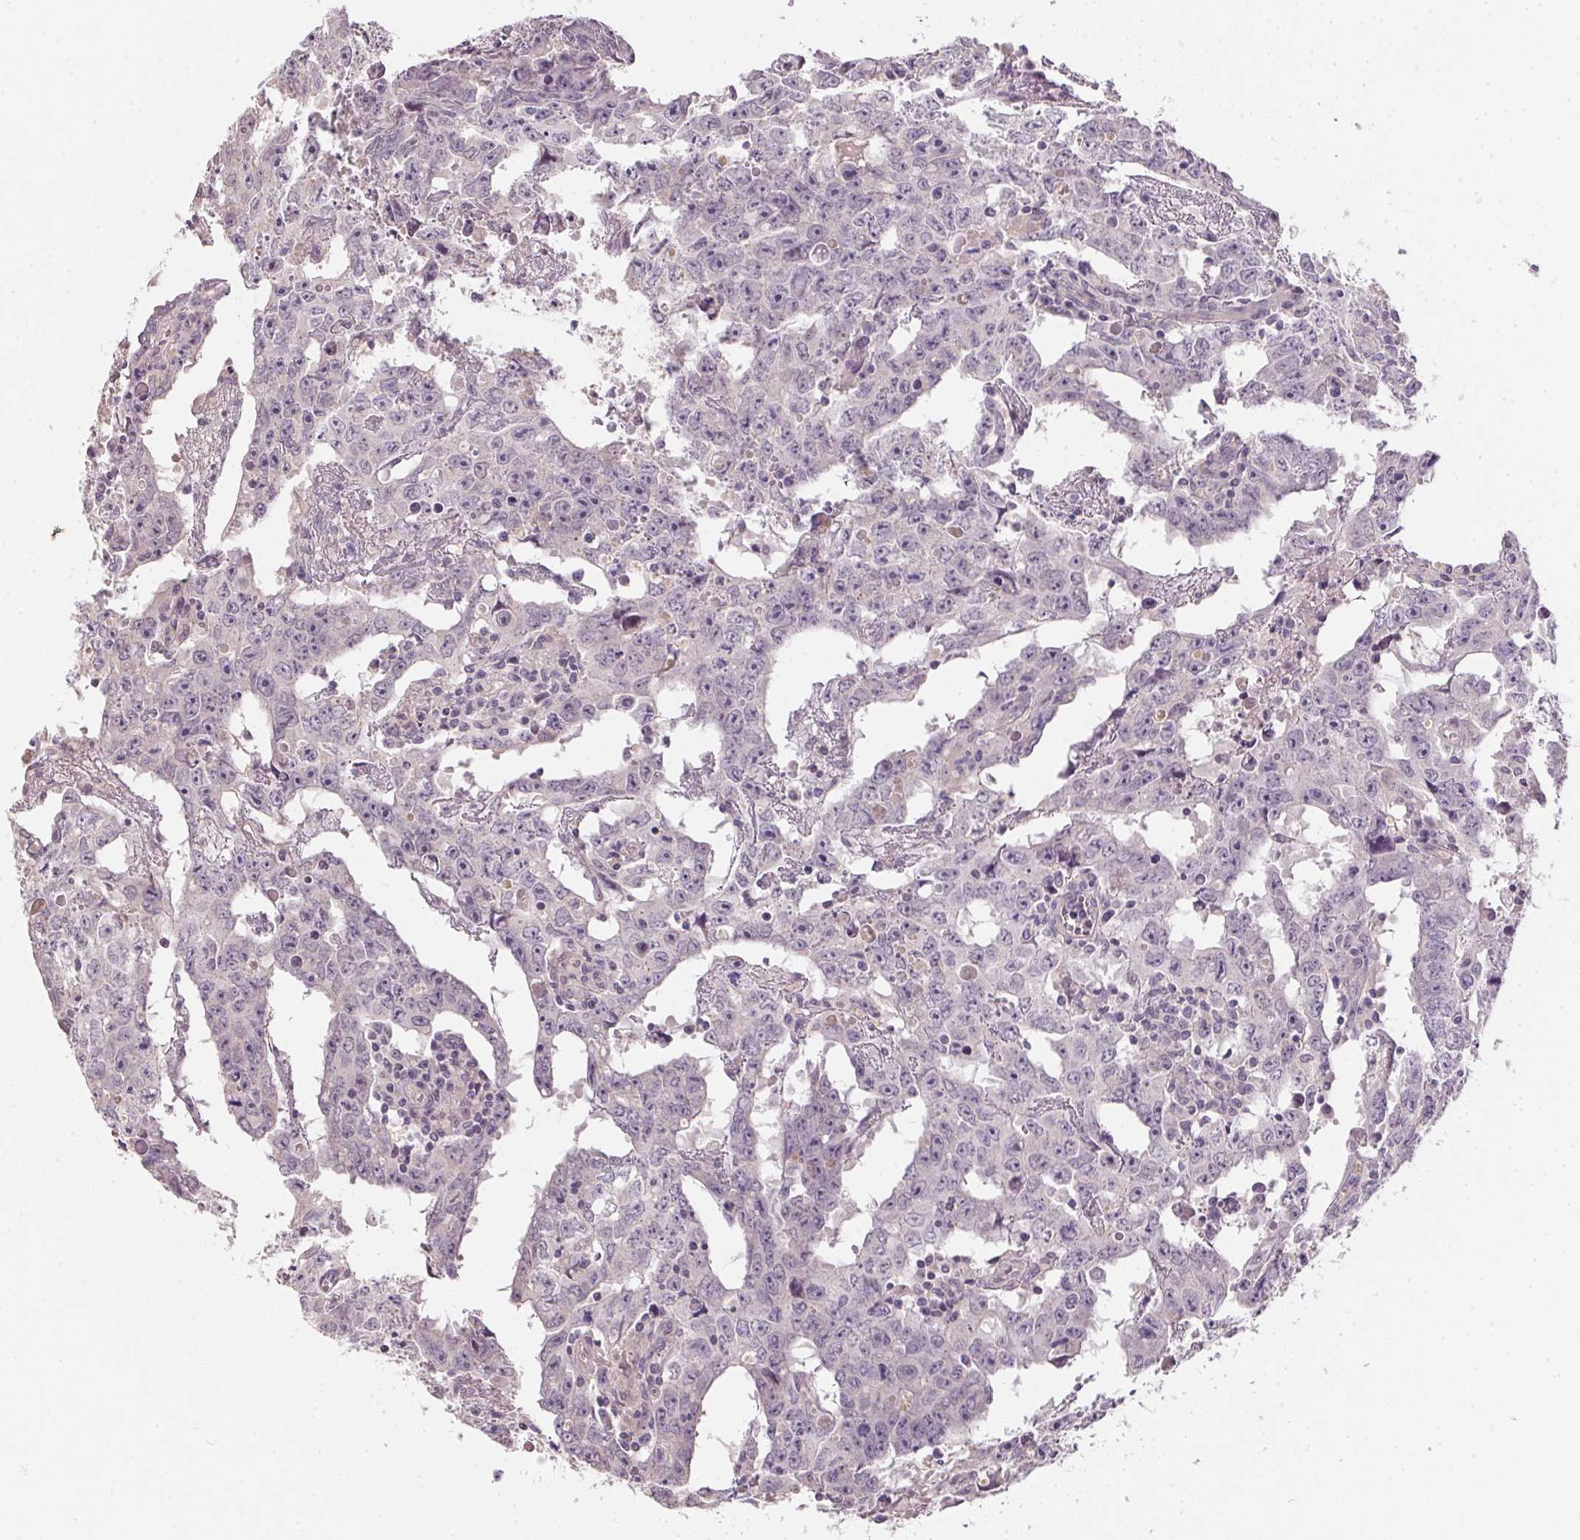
{"staining": {"intensity": "negative", "quantity": "none", "location": "none"}, "tissue": "testis cancer", "cell_type": "Tumor cells", "image_type": "cancer", "snomed": [{"axis": "morphology", "description": "Carcinoma, Embryonal, NOS"}, {"axis": "topography", "description": "Testis"}], "caption": "The image displays no significant positivity in tumor cells of testis cancer.", "gene": "ALDH8A1", "patient": {"sex": "male", "age": 22}}